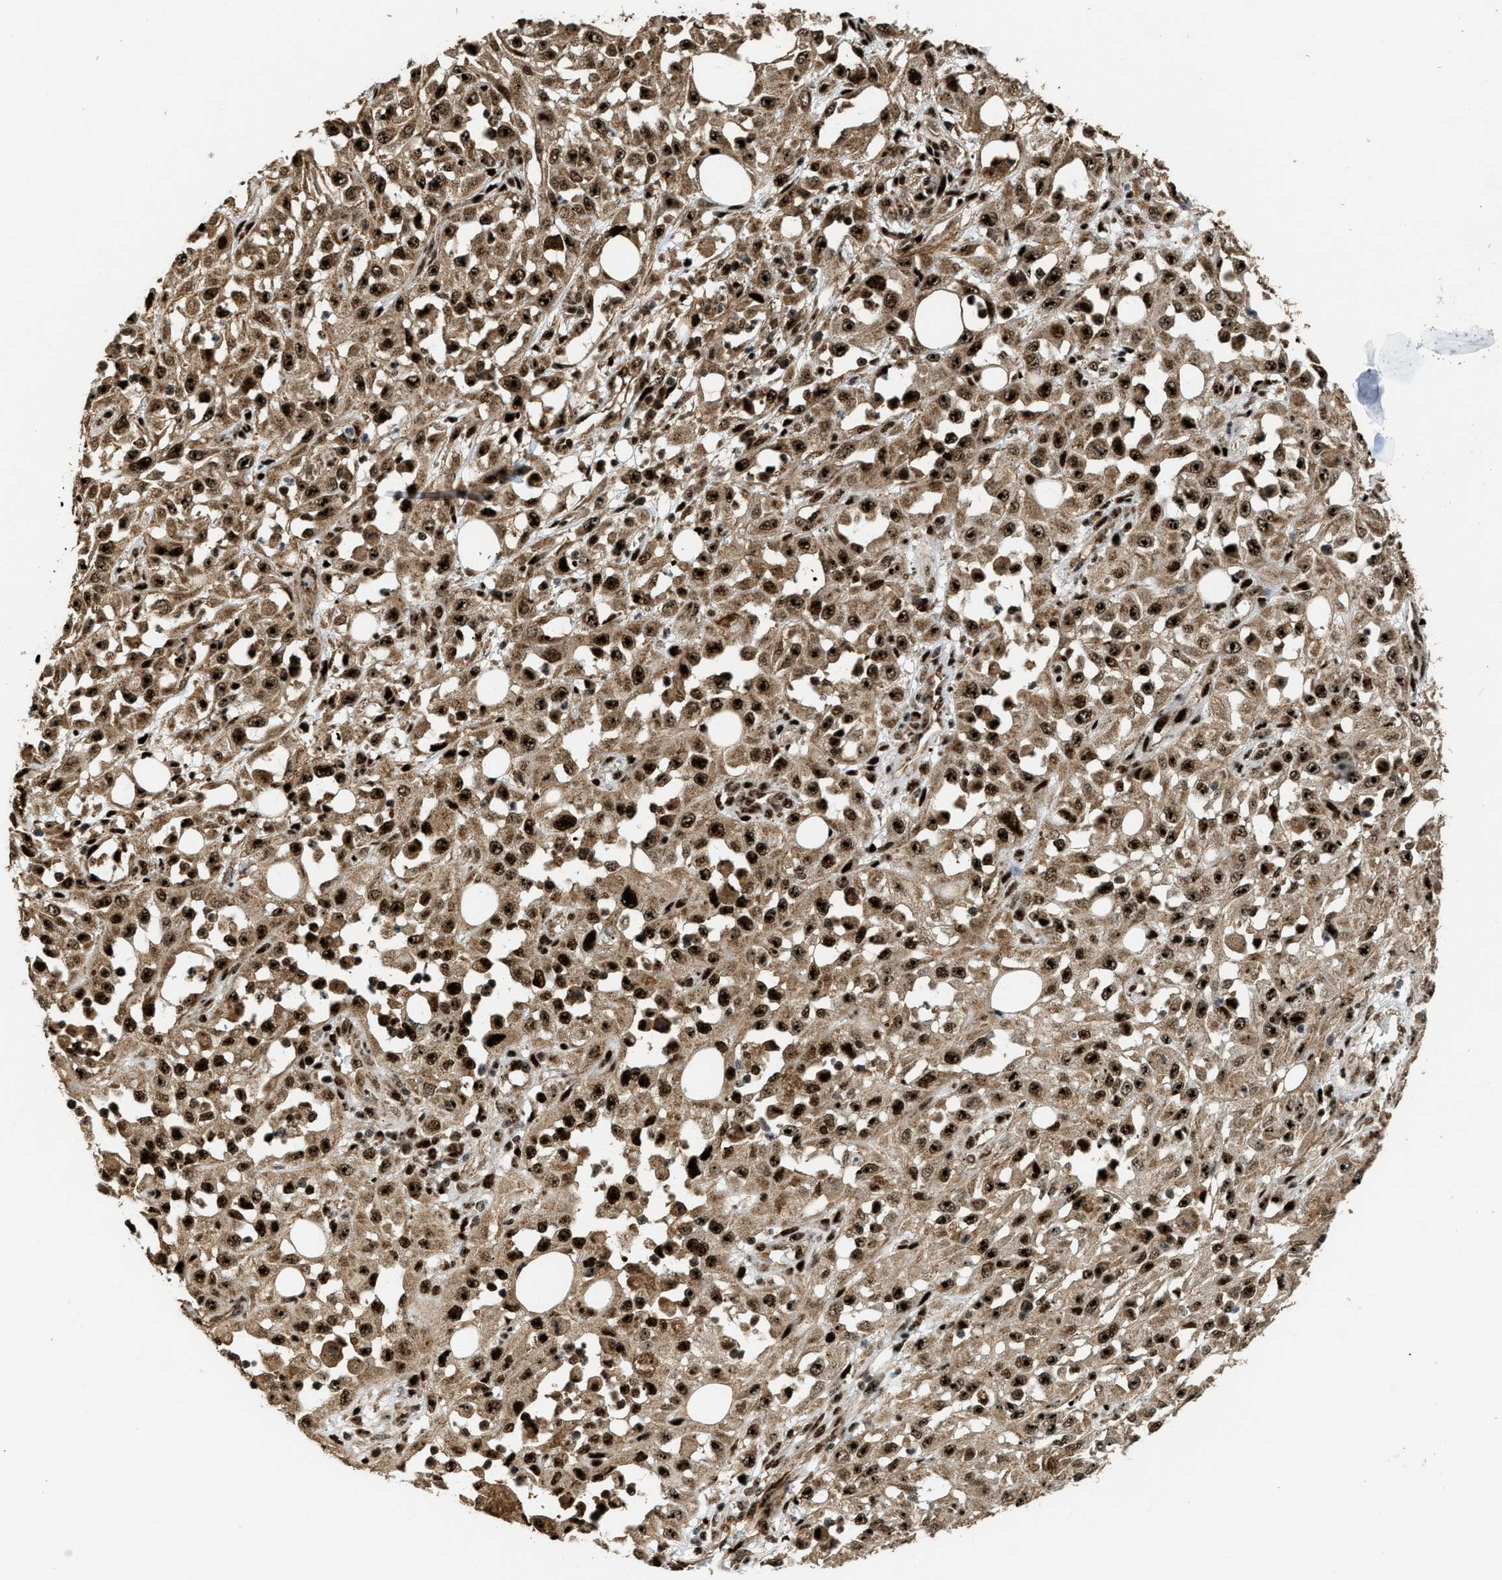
{"staining": {"intensity": "strong", "quantity": ">75%", "location": "cytoplasmic/membranous,nuclear"}, "tissue": "skin cancer", "cell_type": "Tumor cells", "image_type": "cancer", "snomed": [{"axis": "morphology", "description": "Squamous cell carcinoma, NOS"}, {"axis": "morphology", "description": "Squamous cell carcinoma, metastatic, NOS"}, {"axis": "topography", "description": "Skin"}, {"axis": "topography", "description": "Lymph node"}], "caption": "High-magnification brightfield microscopy of metastatic squamous cell carcinoma (skin) stained with DAB (3,3'-diaminobenzidine) (brown) and counterstained with hematoxylin (blue). tumor cells exhibit strong cytoplasmic/membranous and nuclear expression is seen in about>75% of cells.", "gene": "ZNF687", "patient": {"sex": "male", "age": 75}}